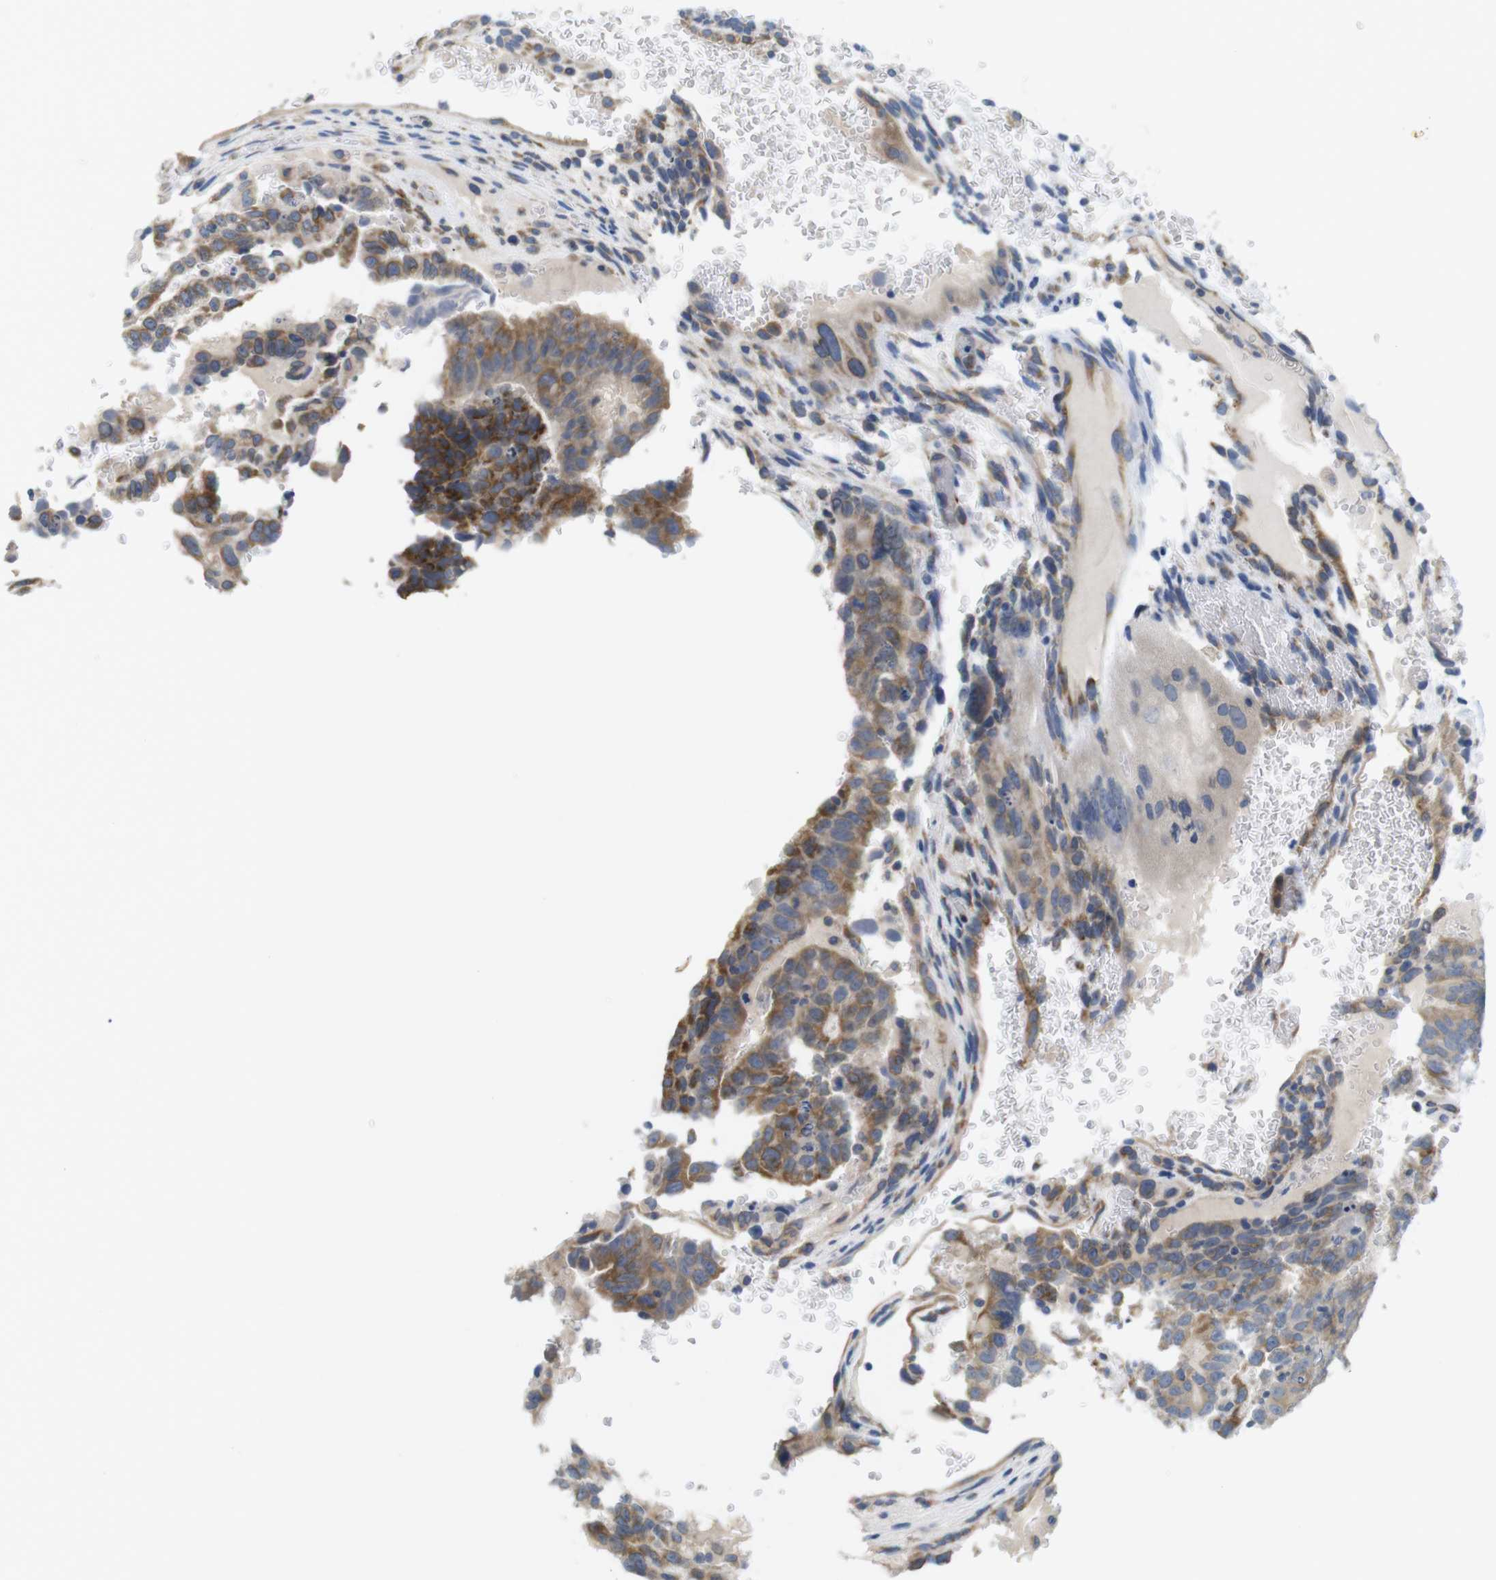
{"staining": {"intensity": "moderate", "quantity": "25%-75%", "location": "cytoplasmic/membranous"}, "tissue": "testis cancer", "cell_type": "Tumor cells", "image_type": "cancer", "snomed": [{"axis": "morphology", "description": "Seminoma, NOS"}, {"axis": "morphology", "description": "Carcinoma, Embryonal, NOS"}, {"axis": "topography", "description": "Testis"}], "caption": "A medium amount of moderate cytoplasmic/membranous staining is appreciated in about 25%-75% of tumor cells in testis seminoma tissue.", "gene": "PCNX2", "patient": {"sex": "male", "age": 52}}